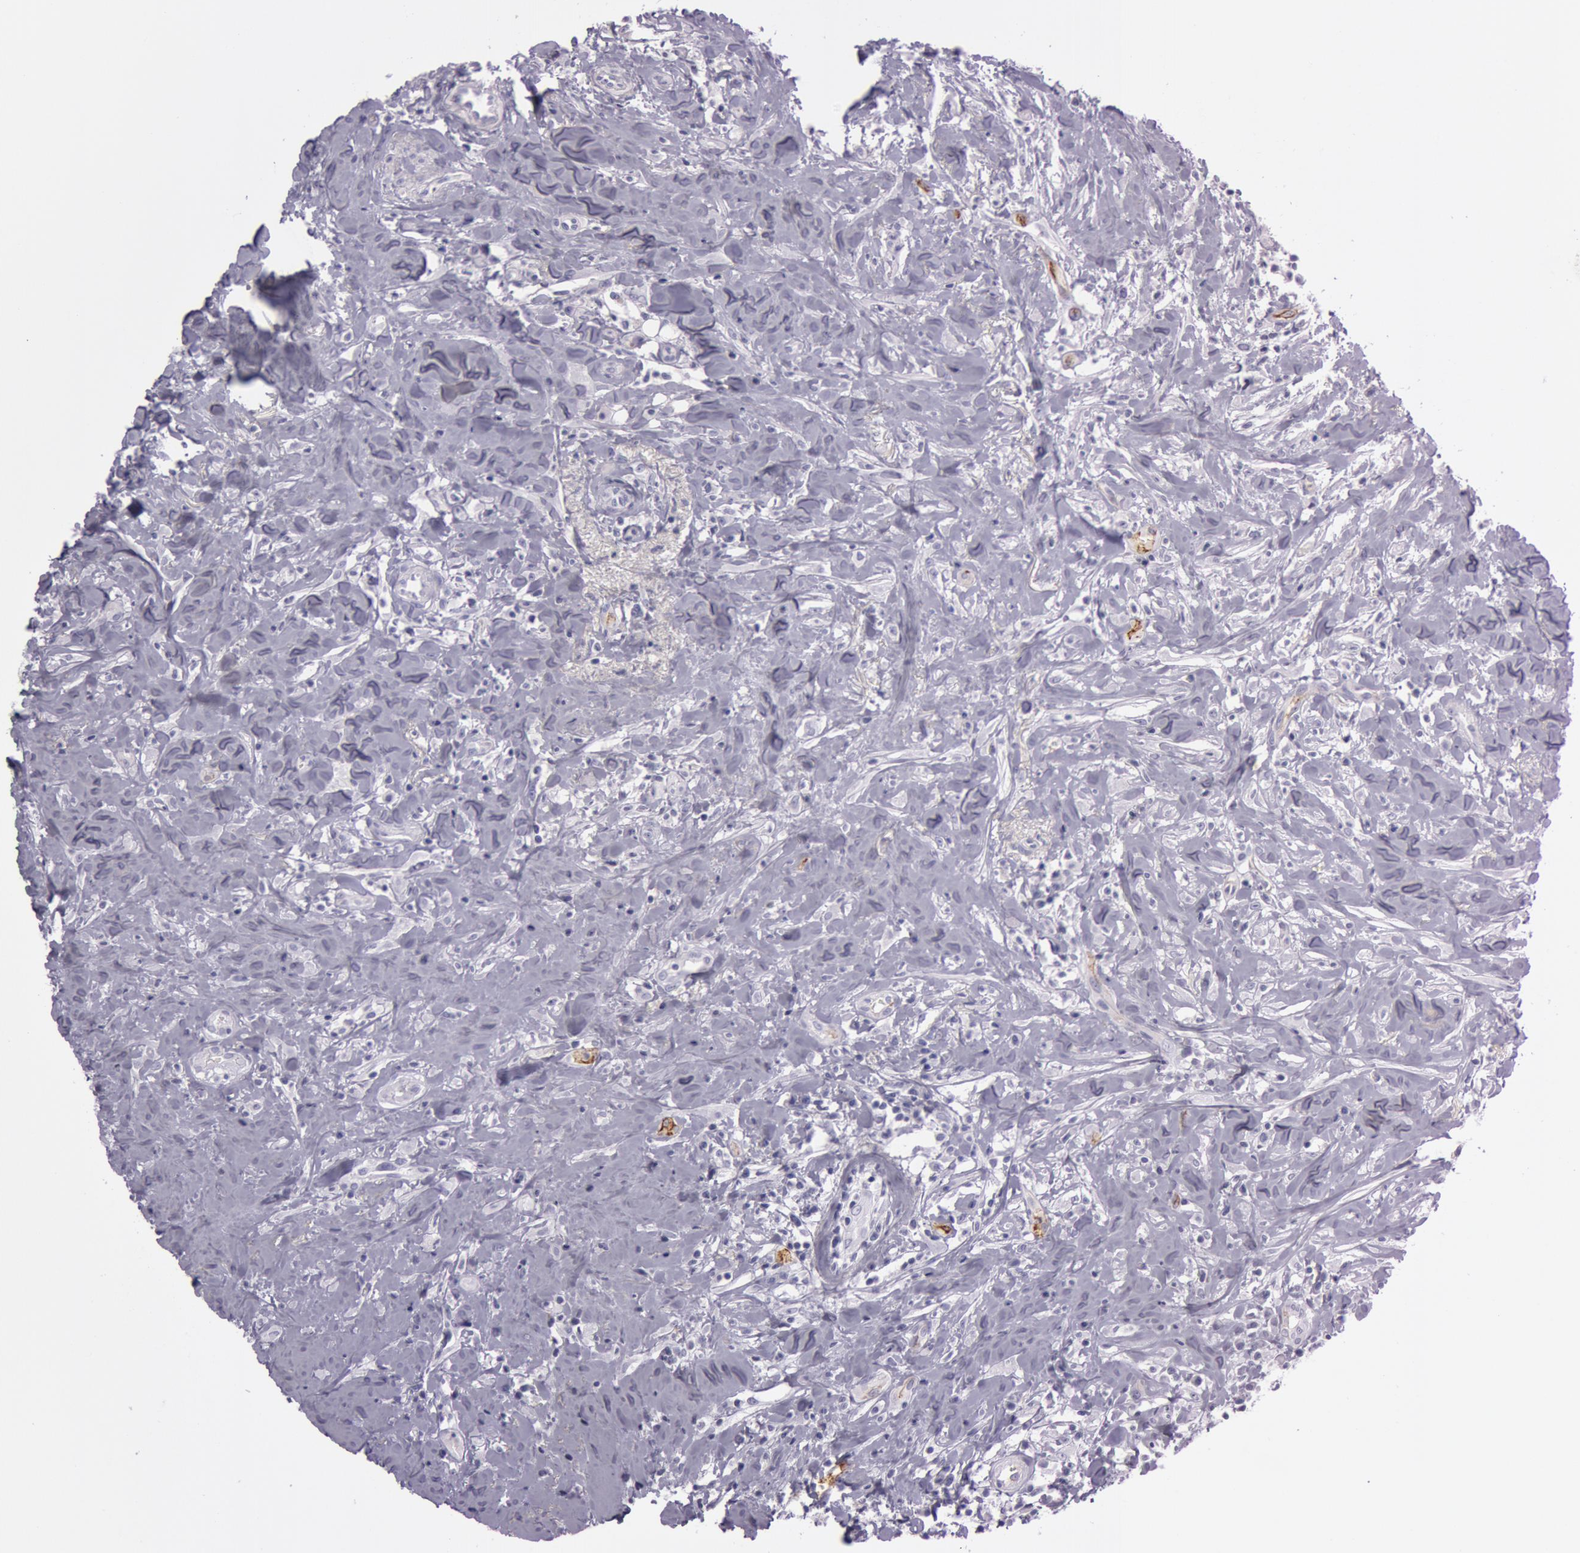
{"staining": {"intensity": "negative", "quantity": "none", "location": "none"}, "tissue": "head and neck cancer", "cell_type": "Tumor cells", "image_type": "cancer", "snomed": [{"axis": "morphology", "description": "Squamous cell carcinoma, NOS"}, {"axis": "topography", "description": "Oral tissue"}, {"axis": "topography", "description": "Head-Neck"}], "caption": "There is no significant expression in tumor cells of squamous cell carcinoma (head and neck).", "gene": "FOLH1", "patient": {"sex": "female", "age": 82}}